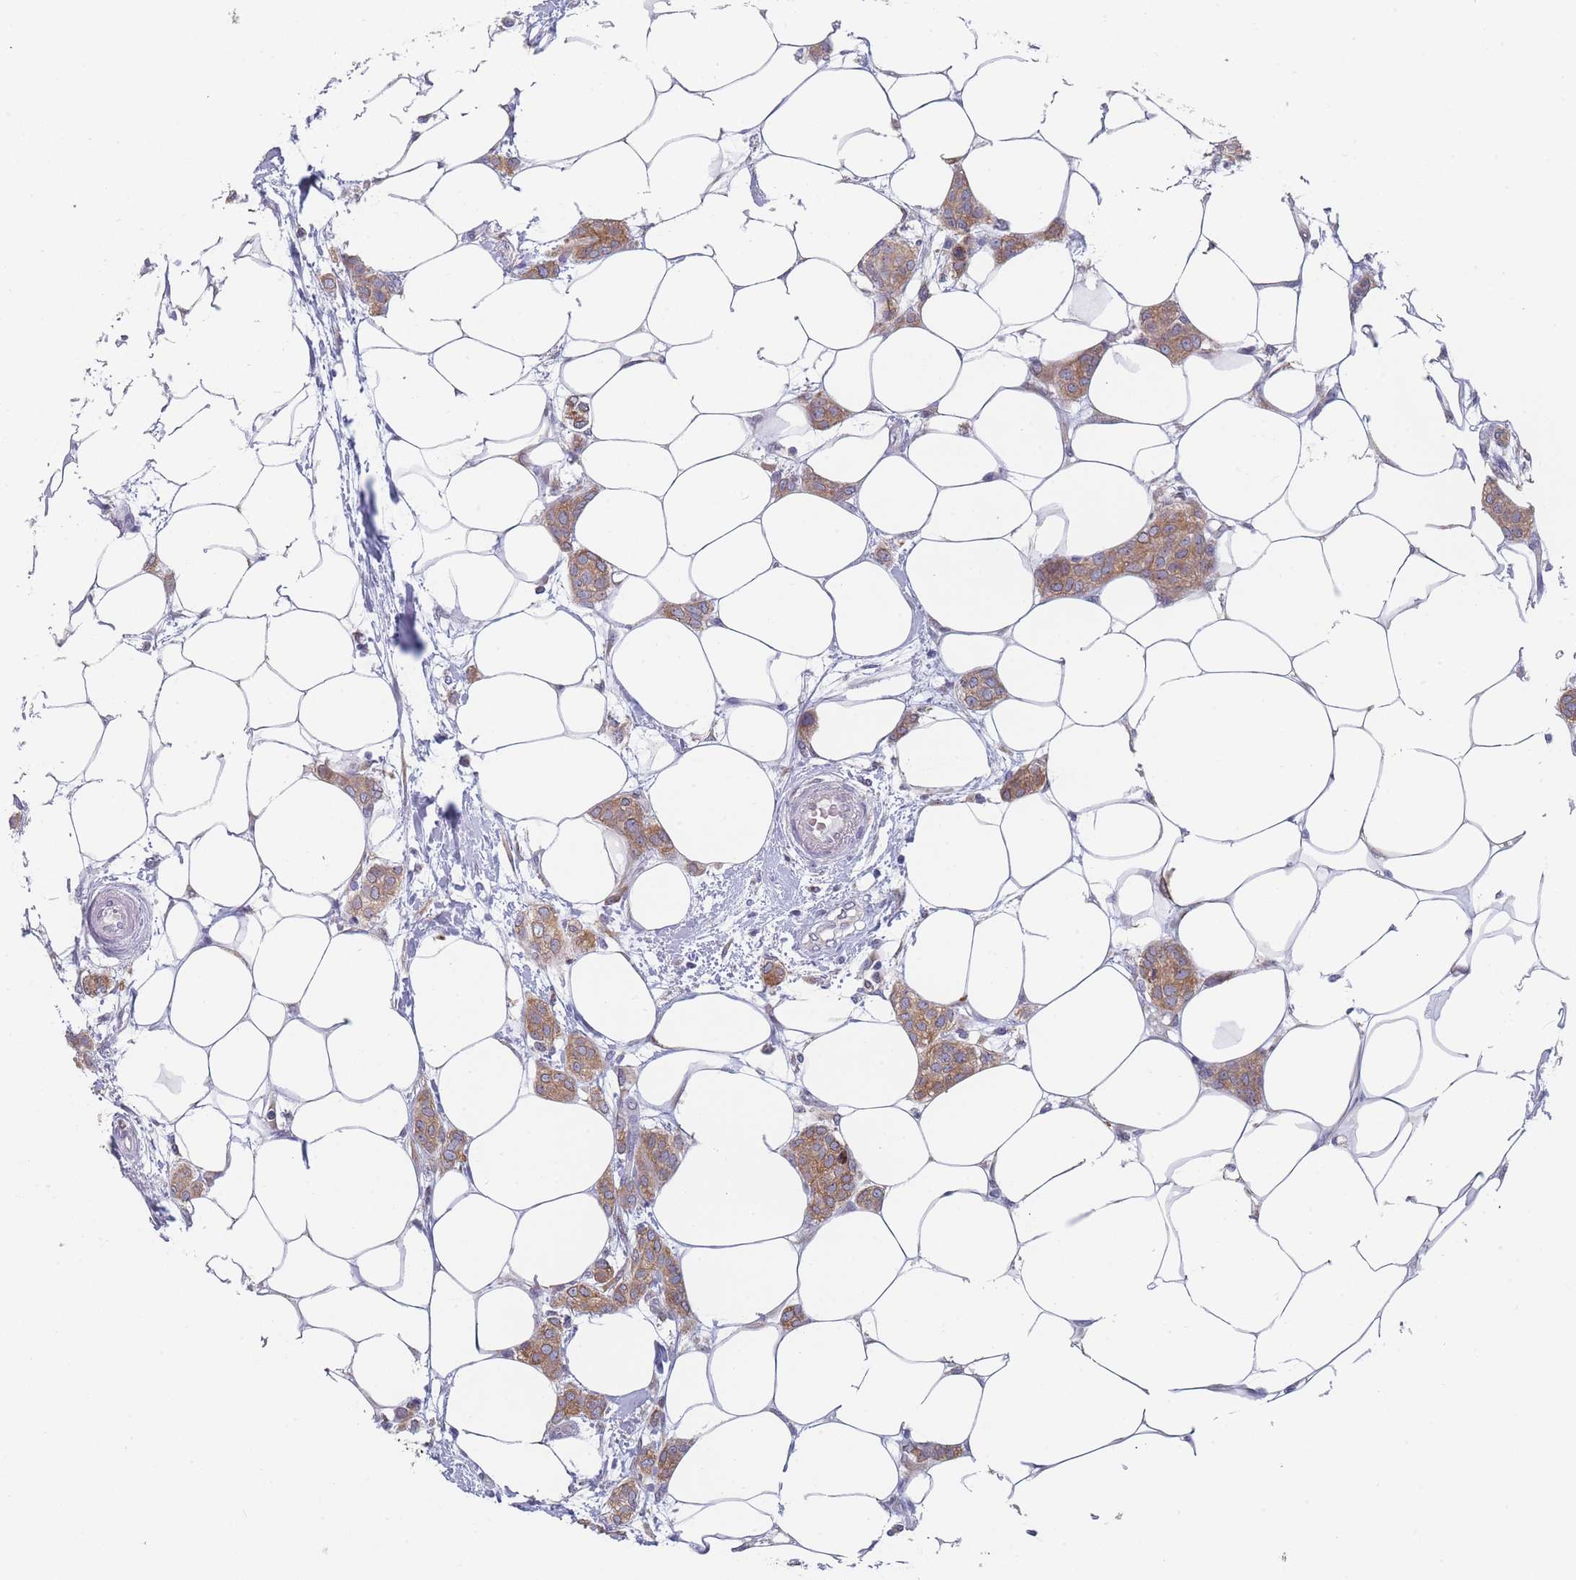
{"staining": {"intensity": "moderate", "quantity": ">75%", "location": "cytoplasmic/membranous"}, "tissue": "breast cancer", "cell_type": "Tumor cells", "image_type": "cancer", "snomed": [{"axis": "morphology", "description": "Duct carcinoma"}, {"axis": "topography", "description": "Breast"}], "caption": "A high-resolution image shows immunohistochemistry (IHC) staining of breast cancer, which reveals moderate cytoplasmic/membranous positivity in about >75% of tumor cells. The staining was performed using DAB, with brown indicating positive protein expression. Nuclei are stained blue with hematoxylin.", "gene": "TMED10", "patient": {"sex": "female", "age": 72}}